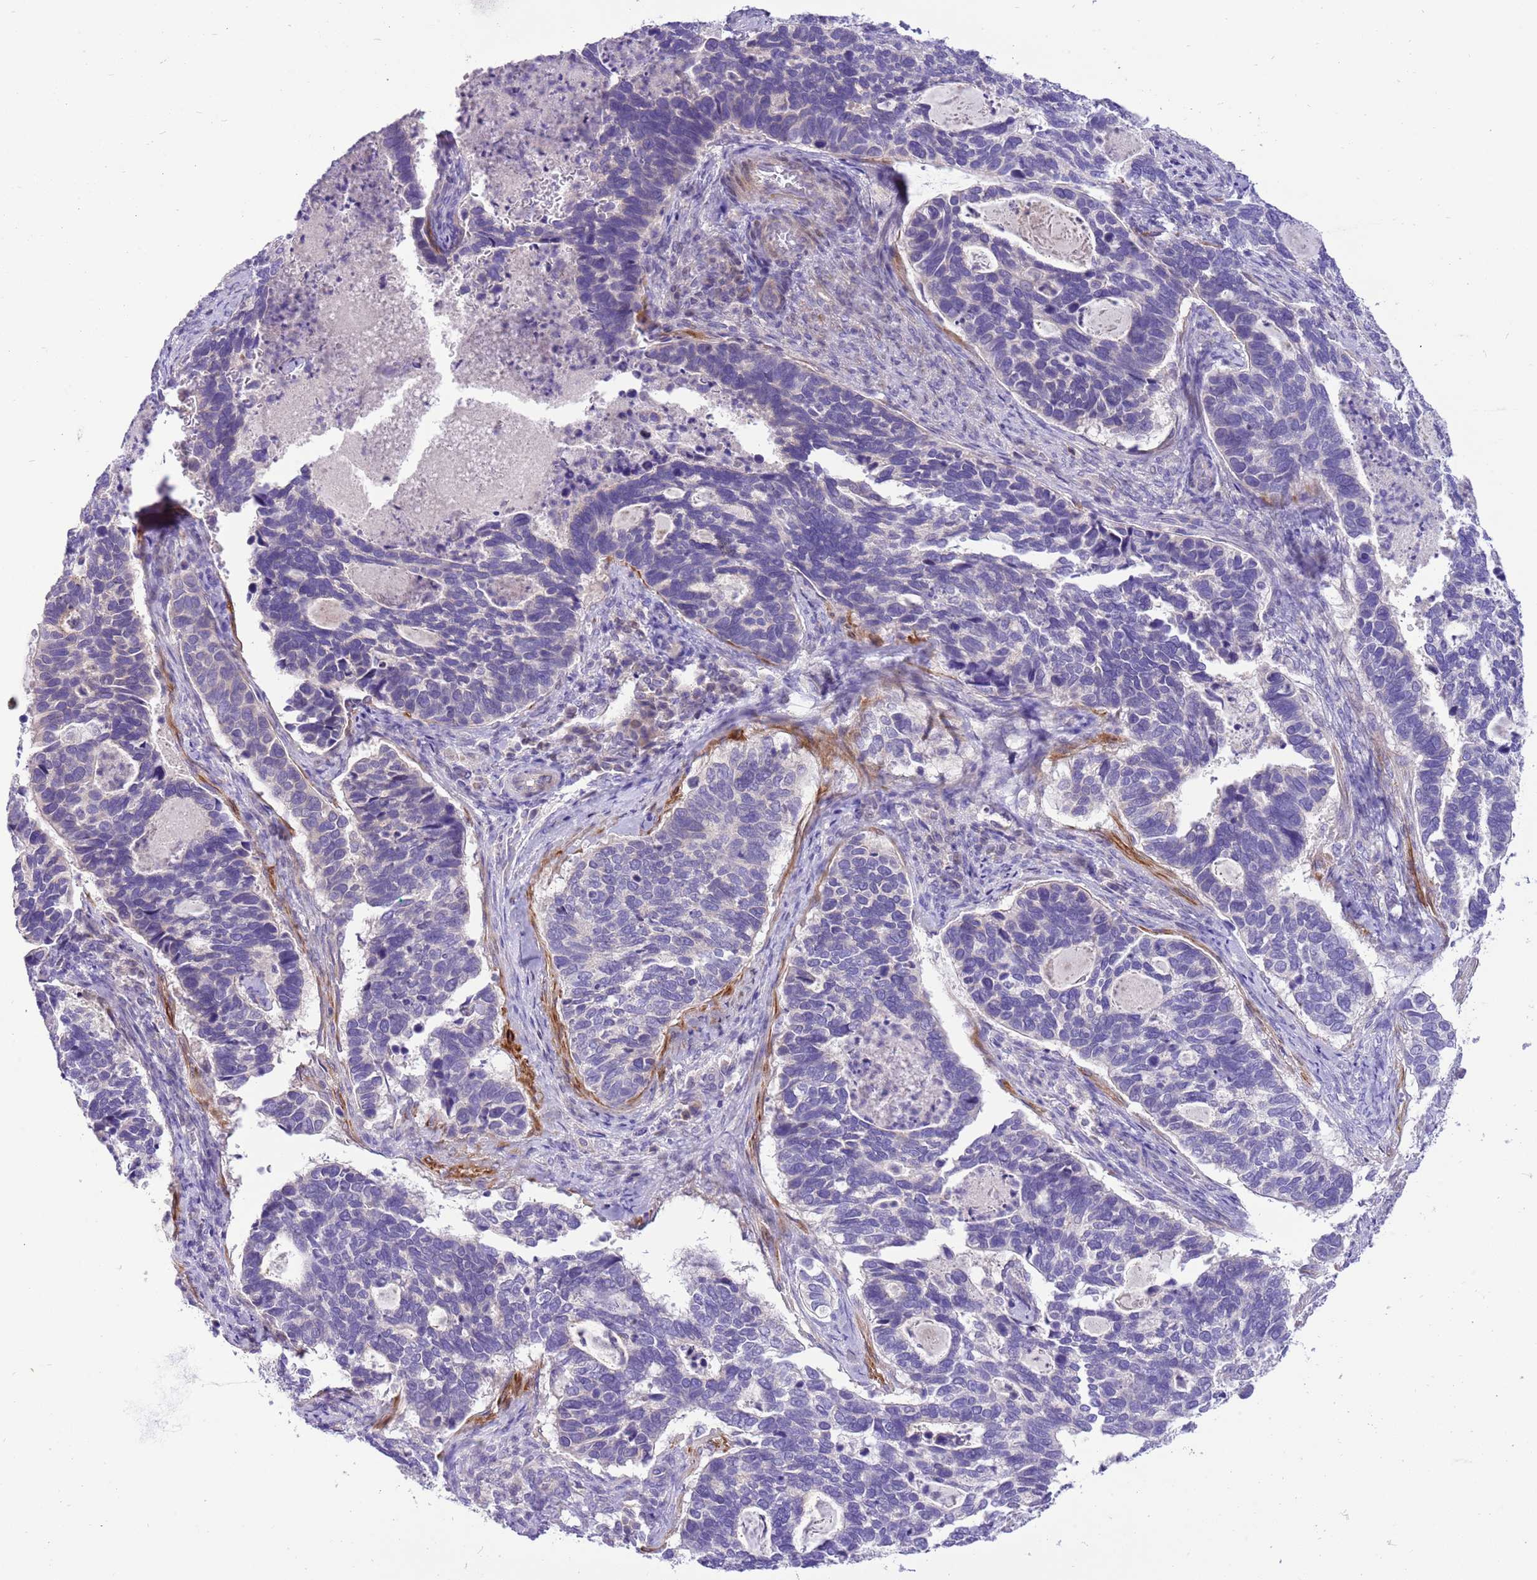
{"staining": {"intensity": "negative", "quantity": "none", "location": "none"}, "tissue": "cervical cancer", "cell_type": "Tumor cells", "image_type": "cancer", "snomed": [{"axis": "morphology", "description": "Squamous cell carcinoma, NOS"}, {"axis": "topography", "description": "Cervix"}], "caption": "Cervical cancer stained for a protein using immunohistochemistry reveals no staining tumor cells.", "gene": "GLCE", "patient": {"sex": "female", "age": 38}}